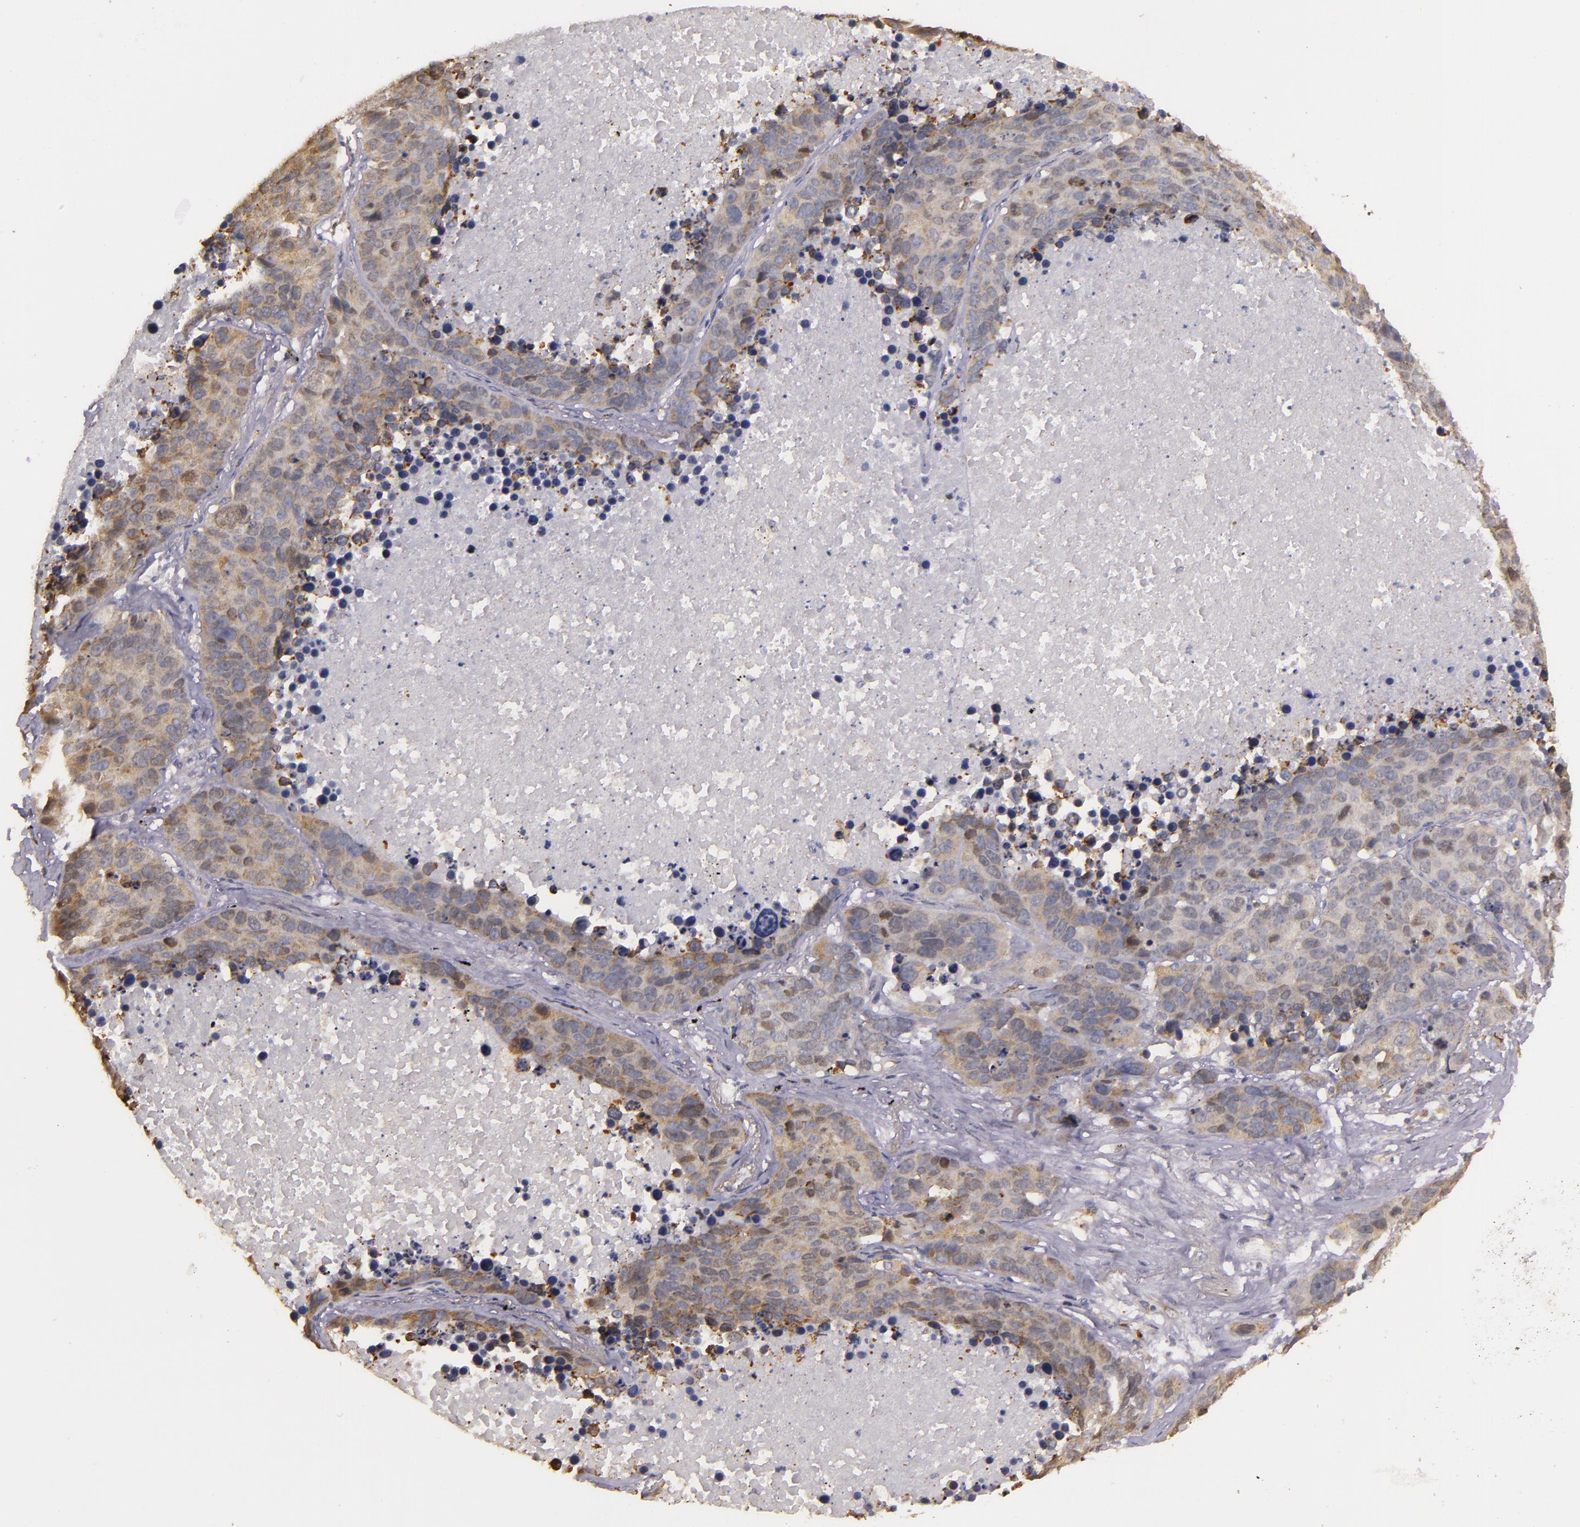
{"staining": {"intensity": "weak", "quantity": "25%-75%", "location": "cytoplasmic/membranous"}, "tissue": "lung cancer", "cell_type": "Tumor cells", "image_type": "cancer", "snomed": [{"axis": "morphology", "description": "Carcinoid, malignant, NOS"}, {"axis": "topography", "description": "Lung"}], "caption": "Approximately 25%-75% of tumor cells in lung carcinoid (malignant) demonstrate weak cytoplasmic/membranous protein expression as visualized by brown immunohistochemical staining.", "gene": "SYTL4", "patient": {"sex": "male", "age": 60}}